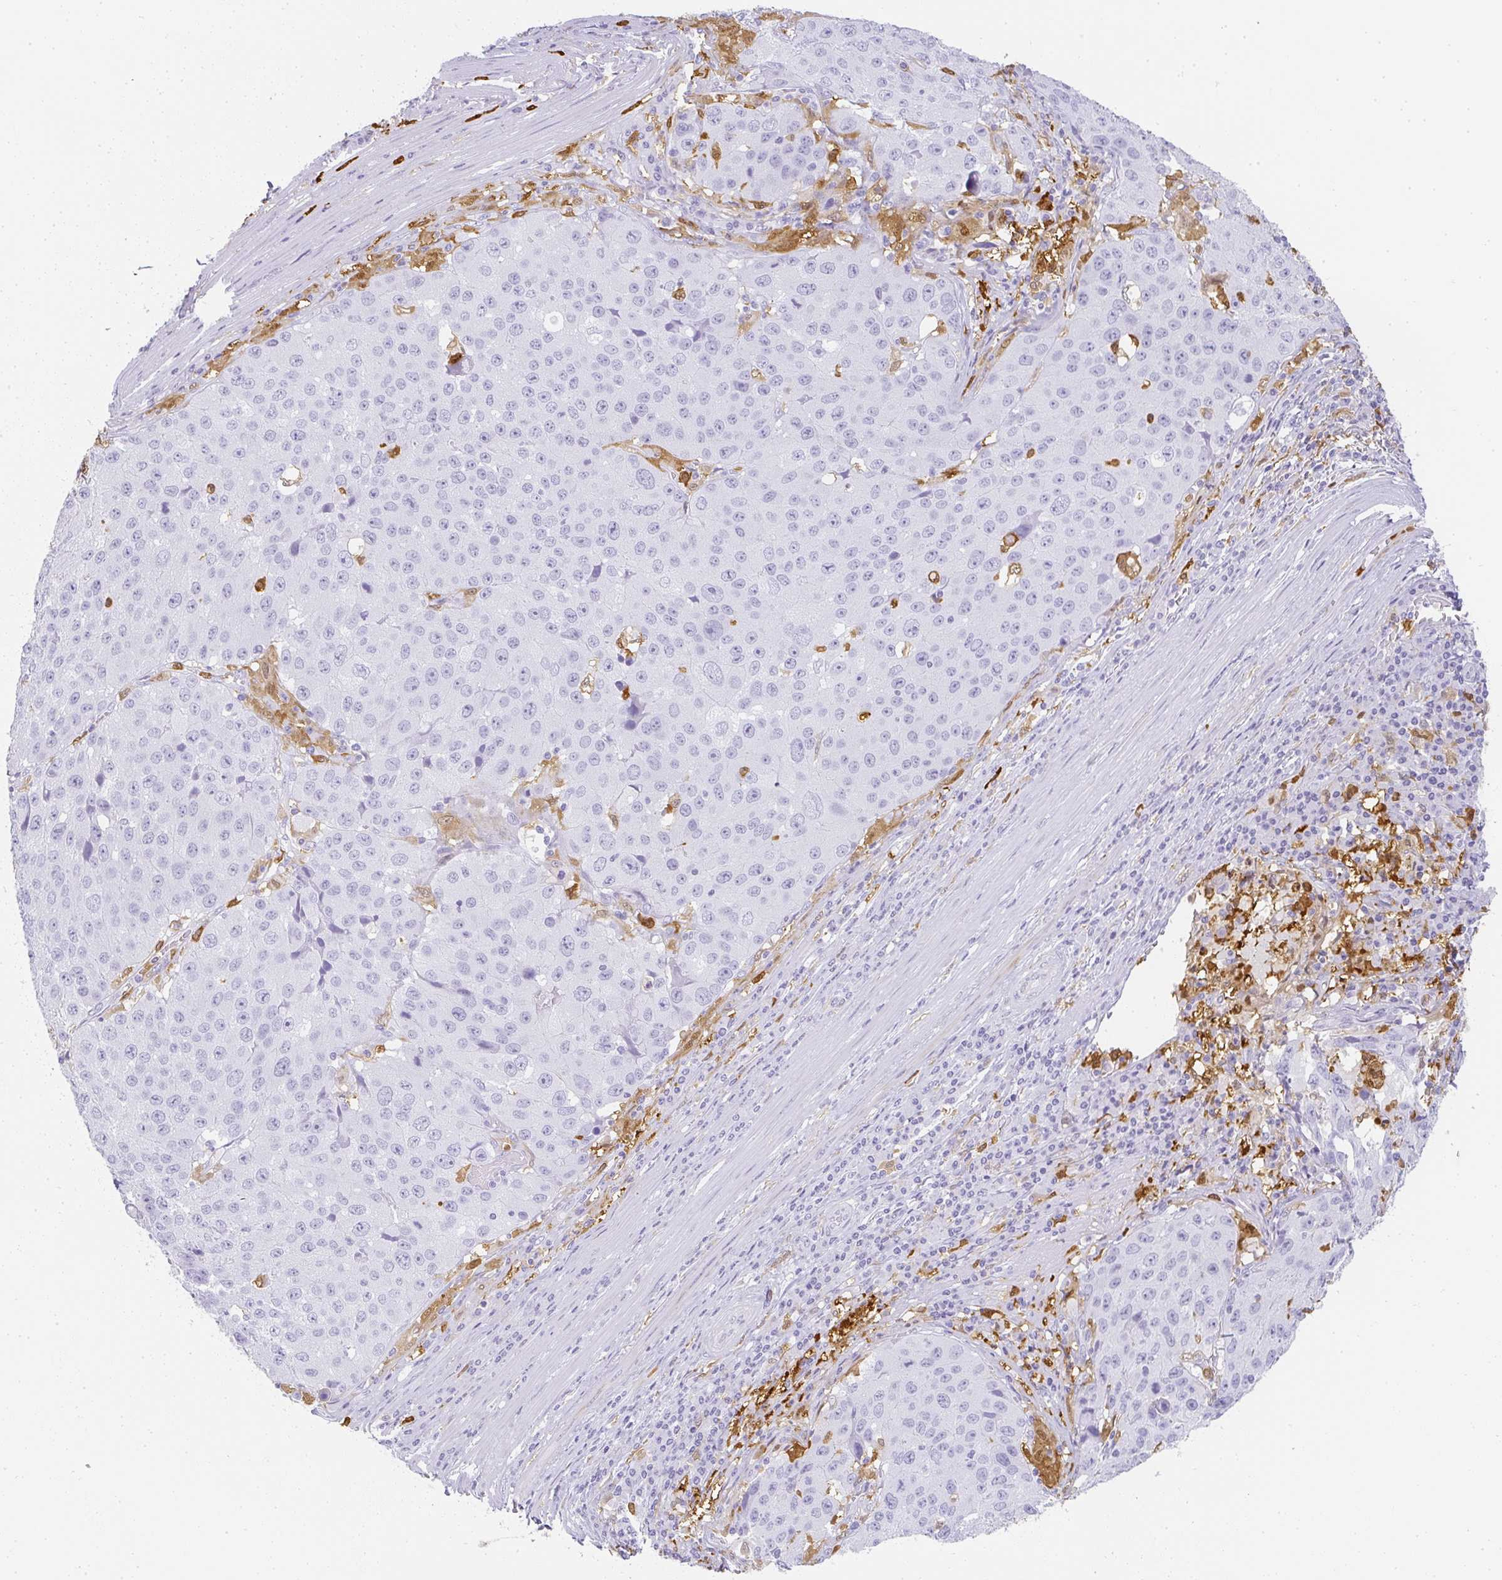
{"staining": {"intensity": "negative", "quantity": "none", "location": "none"}, "tissue": "stomach cancer", "cell_type": "Tumor cells", "image_type": "cancer", "snomed": [{"axis": "morphology", "description": "Adenocarcinoma, NOS"}, {"axis": "topography", "description": "Stomach"}], "caption": "Human stomach cancer (adenocarcinoma) stained for a protein using immunohistochemistry exhibits no expression in tumor cells.", "gene": "HK3", "patient": {"sex": "male", "age": 71}}